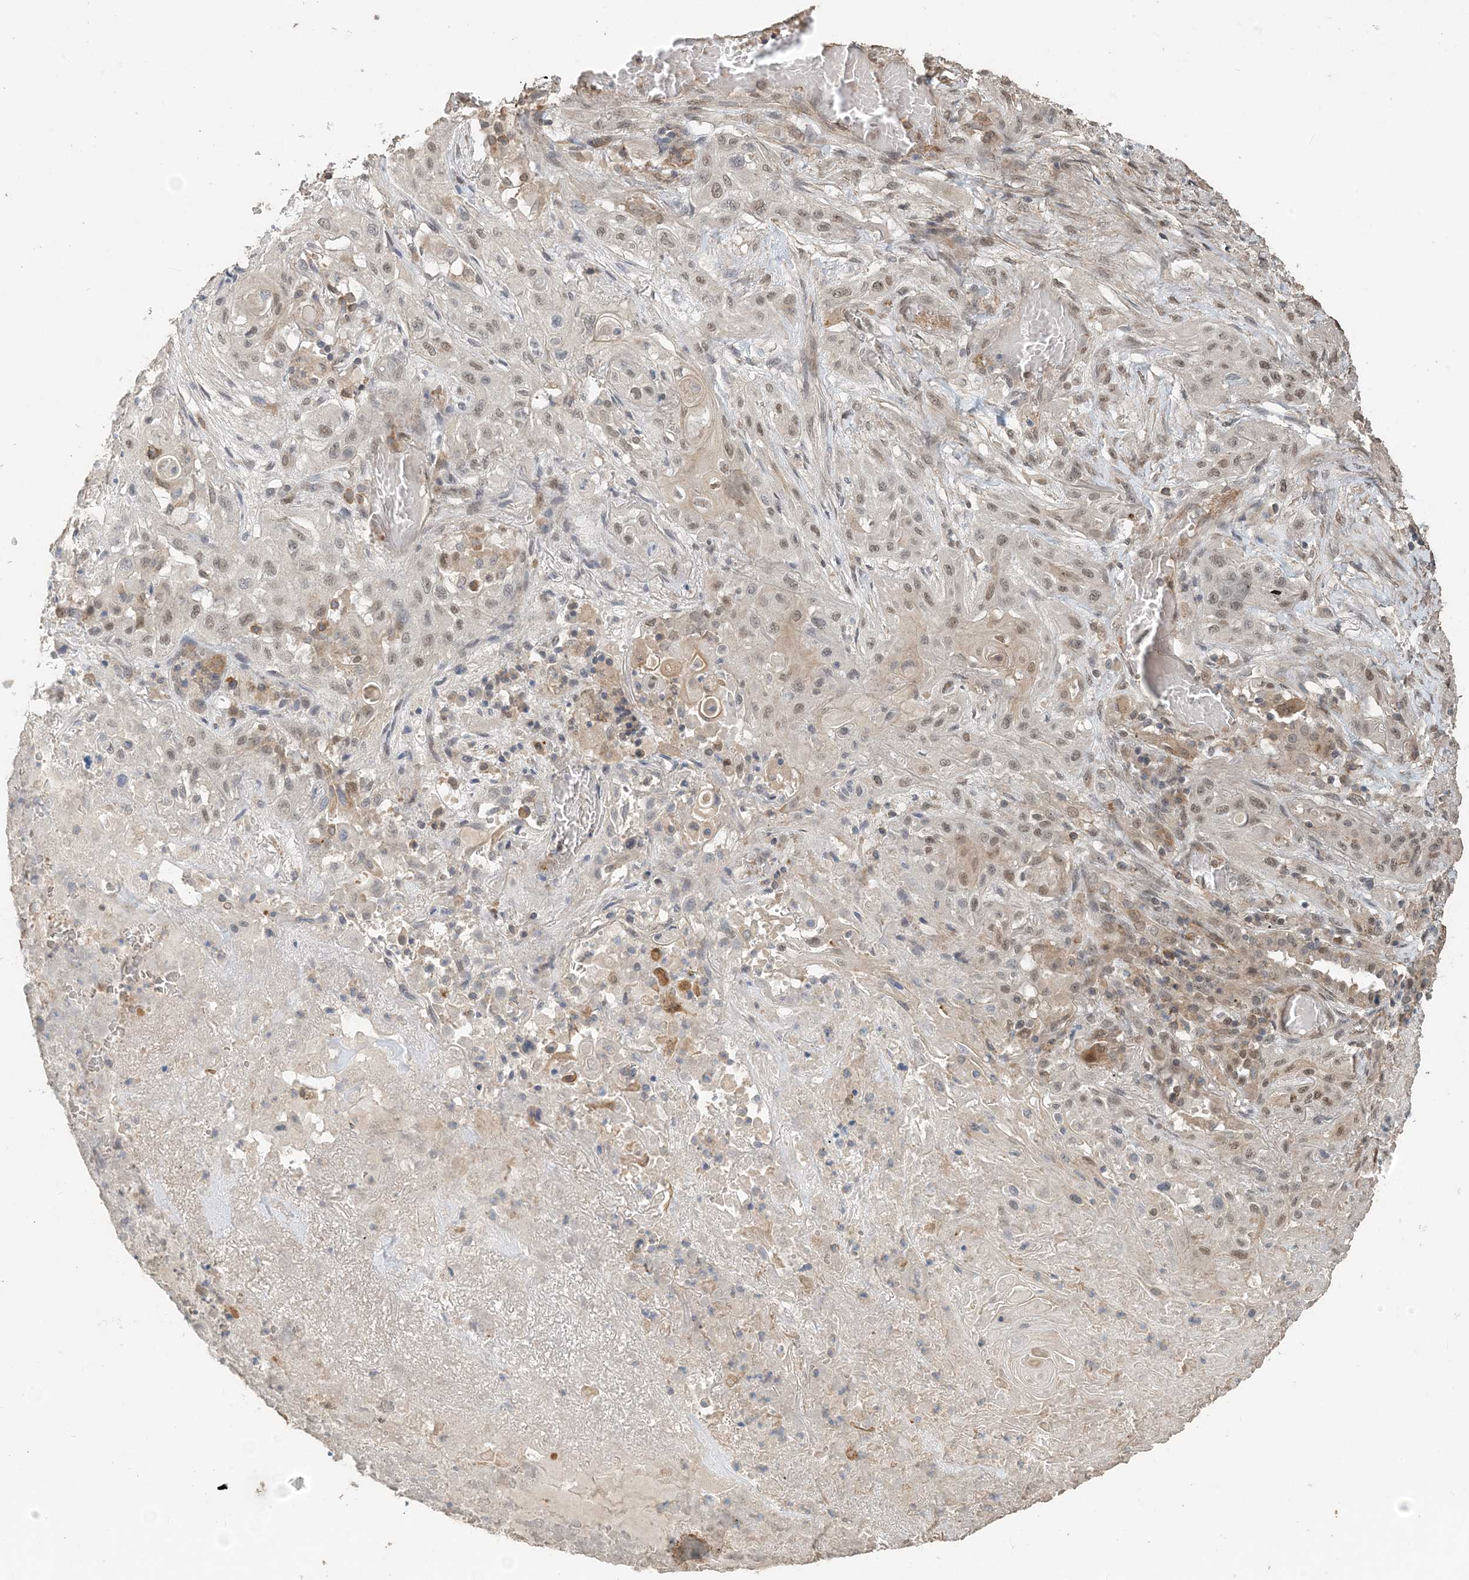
{"staining": {"intensity": "weak", "quantity": "25%-75%", "location": "nuclear"}, "tissue": "lung cancer", "cell_type": "Tumor cells", "image_type": "cancer", "snomed": [{"axis": "morphology", "description": "Squamous cell carcinoma, NOS"}, {"axis": "topography", "description": "Lung"}], "caption": "There is low levels of weak nuclear expression in tumor cells of lung squamous cell carcinoma, as demonstrated by immunohistochemical staining (brown color).", "gene": "ZC3H12A", "patient": {"sex": "female", "age": 47}}